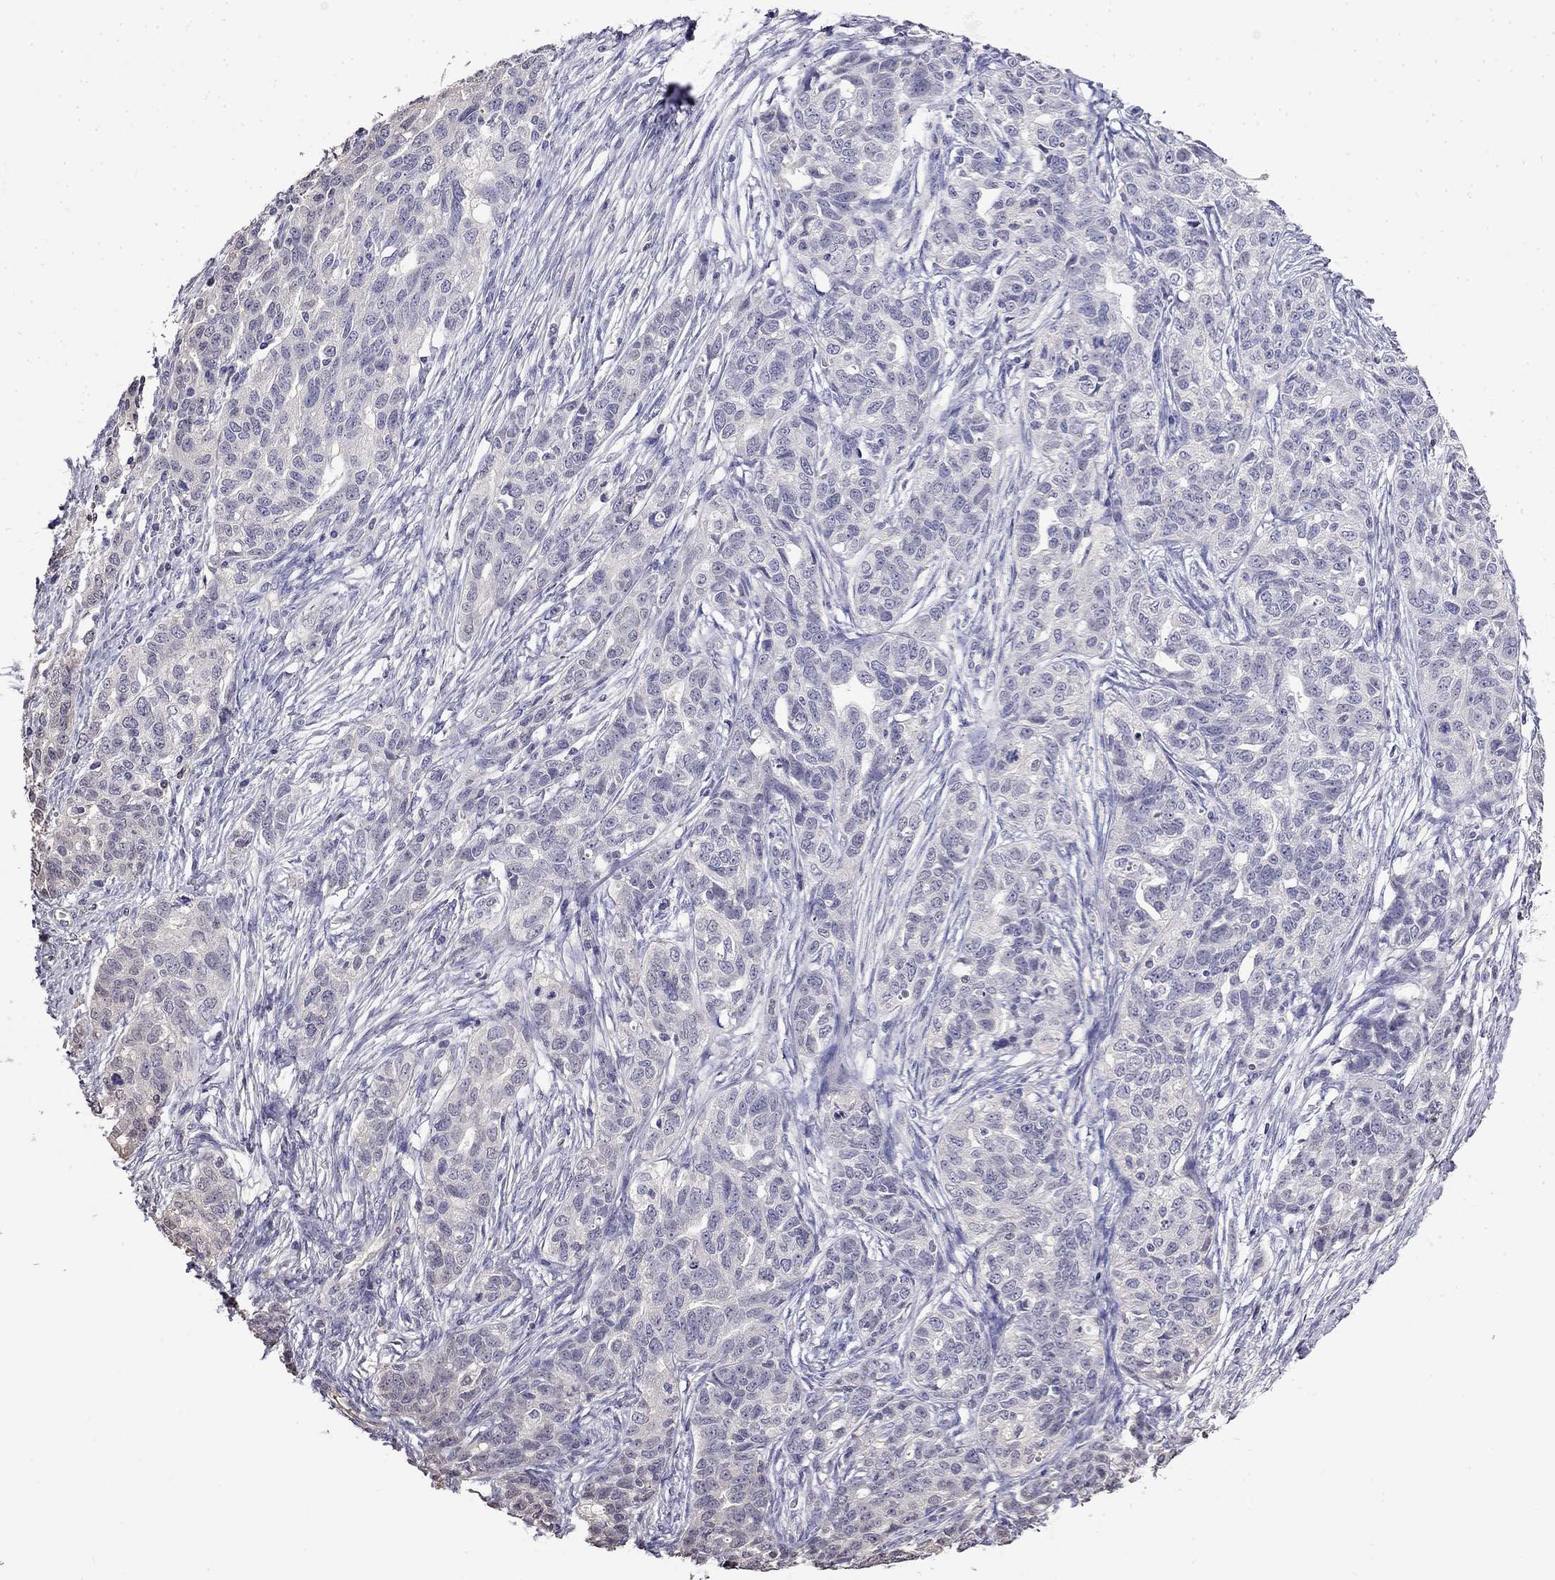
{"staining": {"intensity": "negative", "quantity": "none", "location": "none"}, "tissue": "ovarian cancer", "cell_type": "Tumor cells", "image_type": "cancer", "snomed": [{"axis": "morphology", "description": "Cystadenocarcinoma, serous, NOS"}, {"axis": "topography", "description": "Ovary"}], "caption": "Ovarian cancer was stained to show a protein in brown. There is no significant staining in tumor cells. (DAB (3,3'-diaminobenzidine) IHC, high magnification).", "gene": "GUCA1B", "patient": {"sex": "female", "age": 71}}